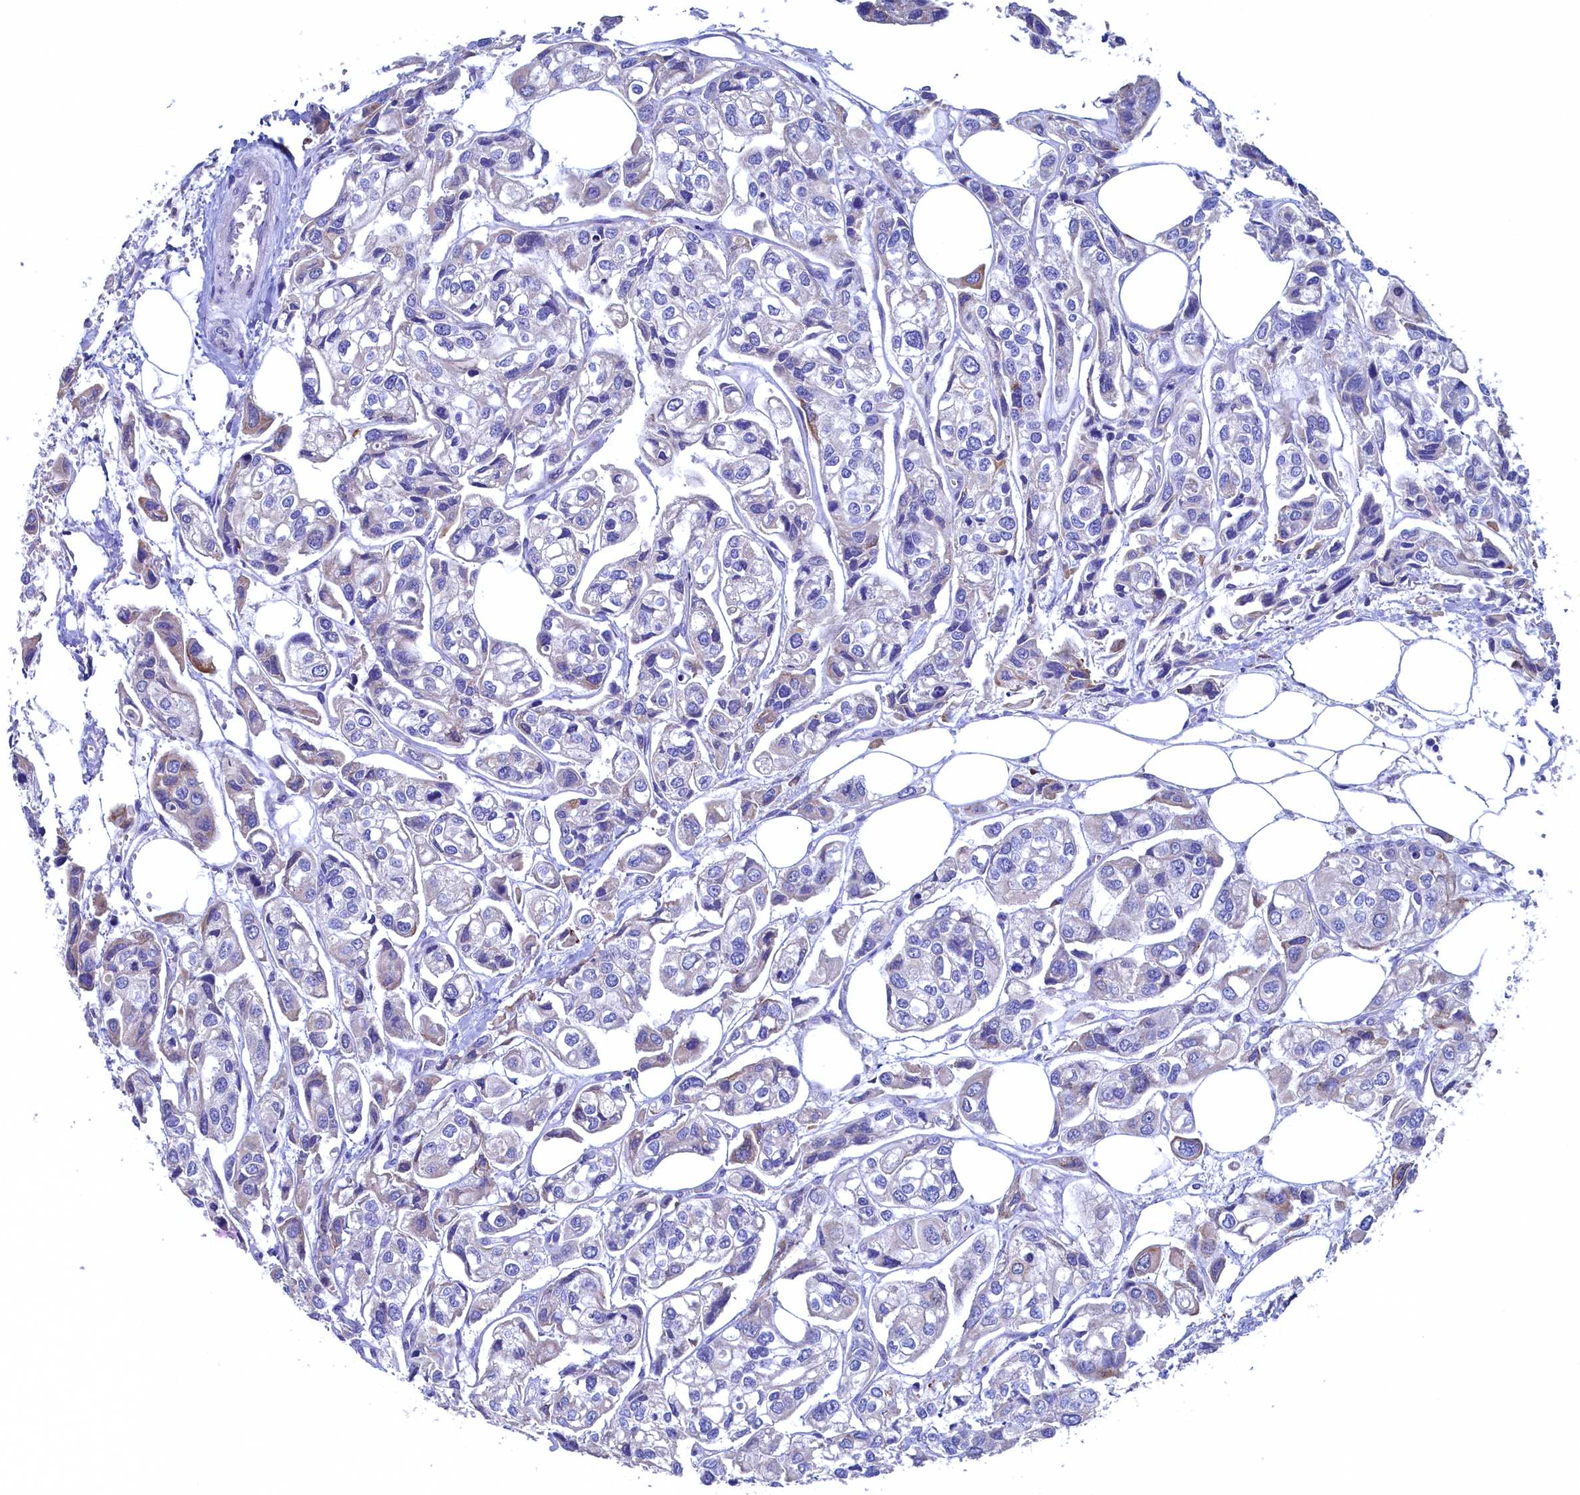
{"staining": {"intensity": "negative", "quantity": "none", "location": "none"}, "tissue": "urothelial cancer", "cell_type": "Tumor cells", "image_type": "cancer", "snomed": [{"axis": "morphology", "description": "Urothelial carcinoma, High grade"}, {"axis": "topography", "description": "Urinary bladder"}], "caption": "IHC photomicrograph of human high-grade urothelial carcinoma stained for a protein (brown), which reveals no expression in tumor cells. (Immunohistochemistry (ihc), brightfield microscopy, high magnification).", "gene": "CBLIF", "patient": {"sex": "male", "age": 67}}